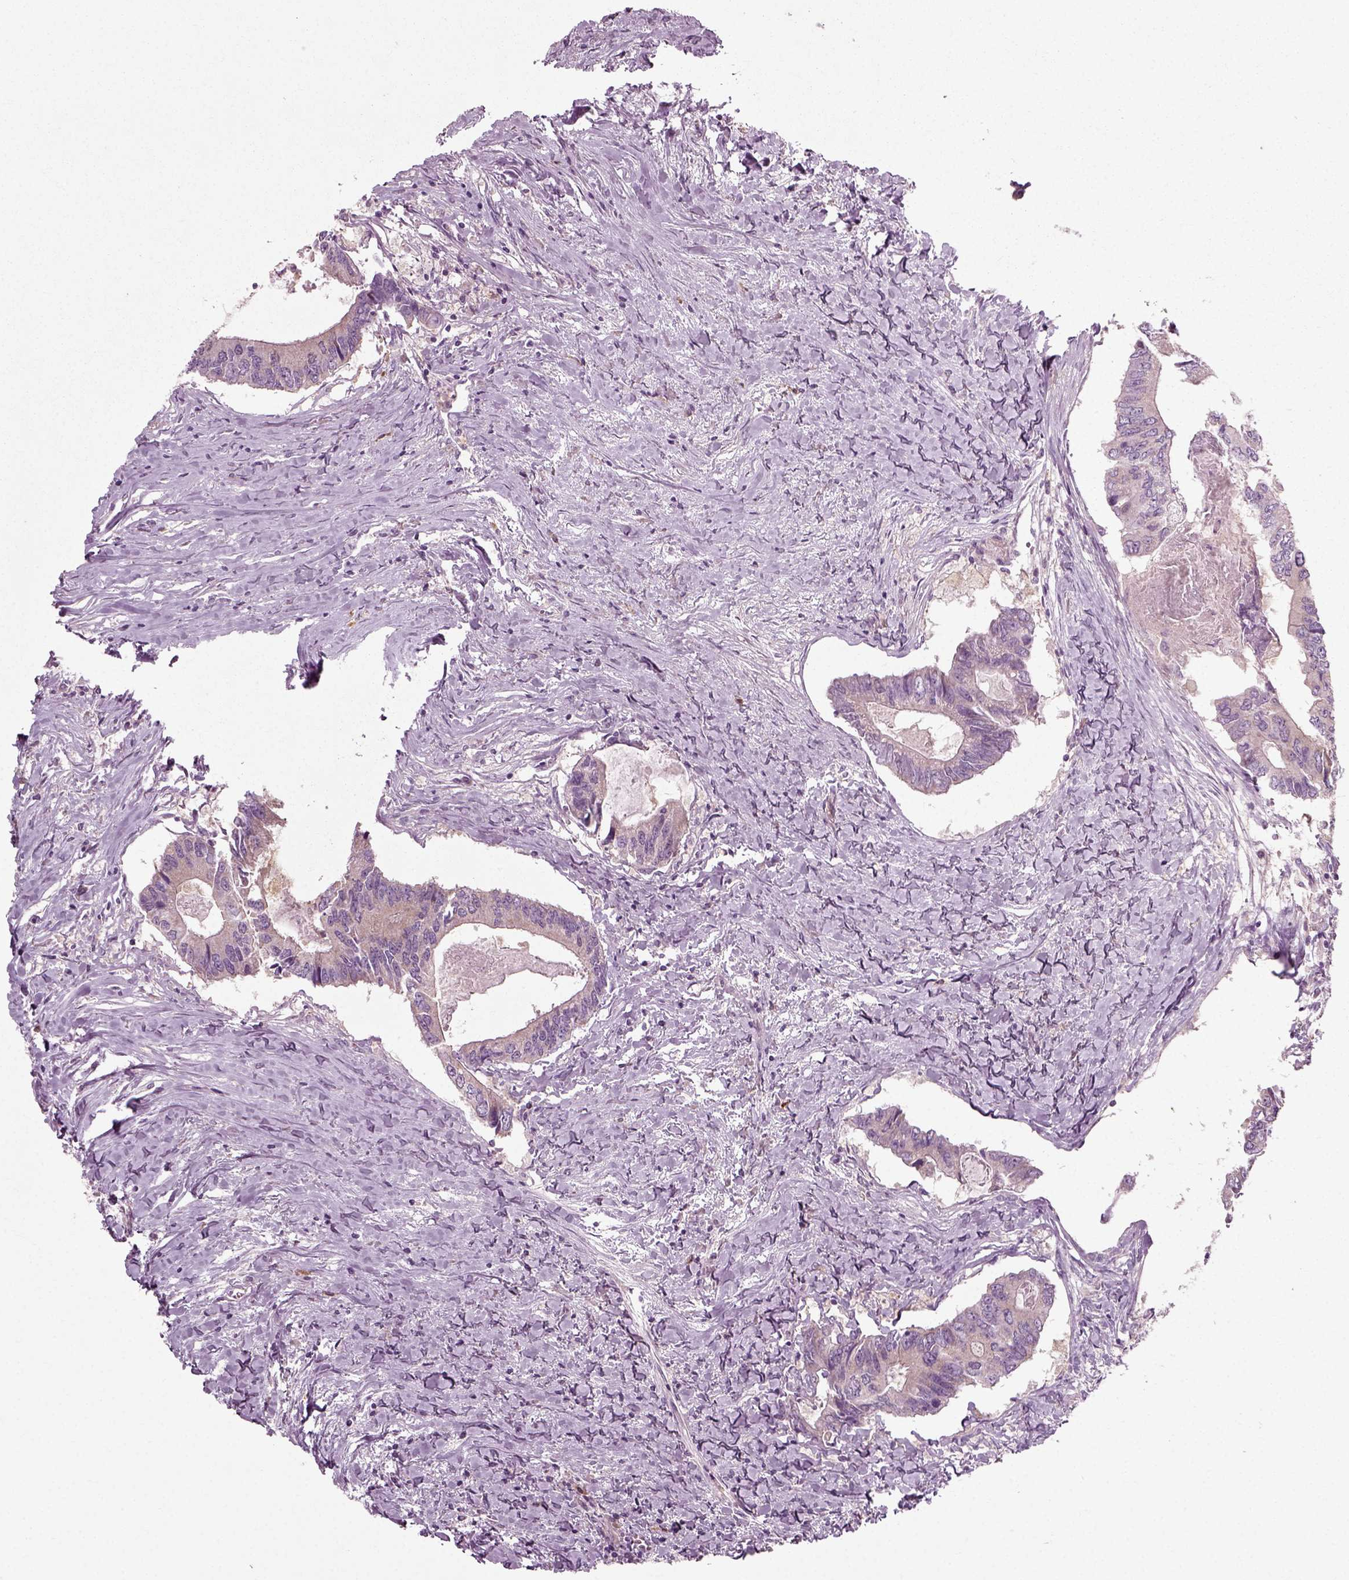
{"staining": {"intensity": "weak", "quantity": "25%-75%", "location": "cytoplasmic/membranous"}, "tissue": "colorectal cancer", "cell_type": "Tumor cells", "image_type": "cancer", "snomed": [{"axis": "morphology", "description": "Adenocarcinoma, NOS"}, {"axis": "topography", "description": "Colon"}], "caption": "This micrograph displays colorectal adenocarcinoma stained with immunohistochemistry (IHC) to label a protein in brown. The cytoplasmic/membranous of tumor cells show weak positivity for the protein. Nuclei are counter-stained blue.", "gene": "RND2", "patient": {"sex": "male", "age": 53}}